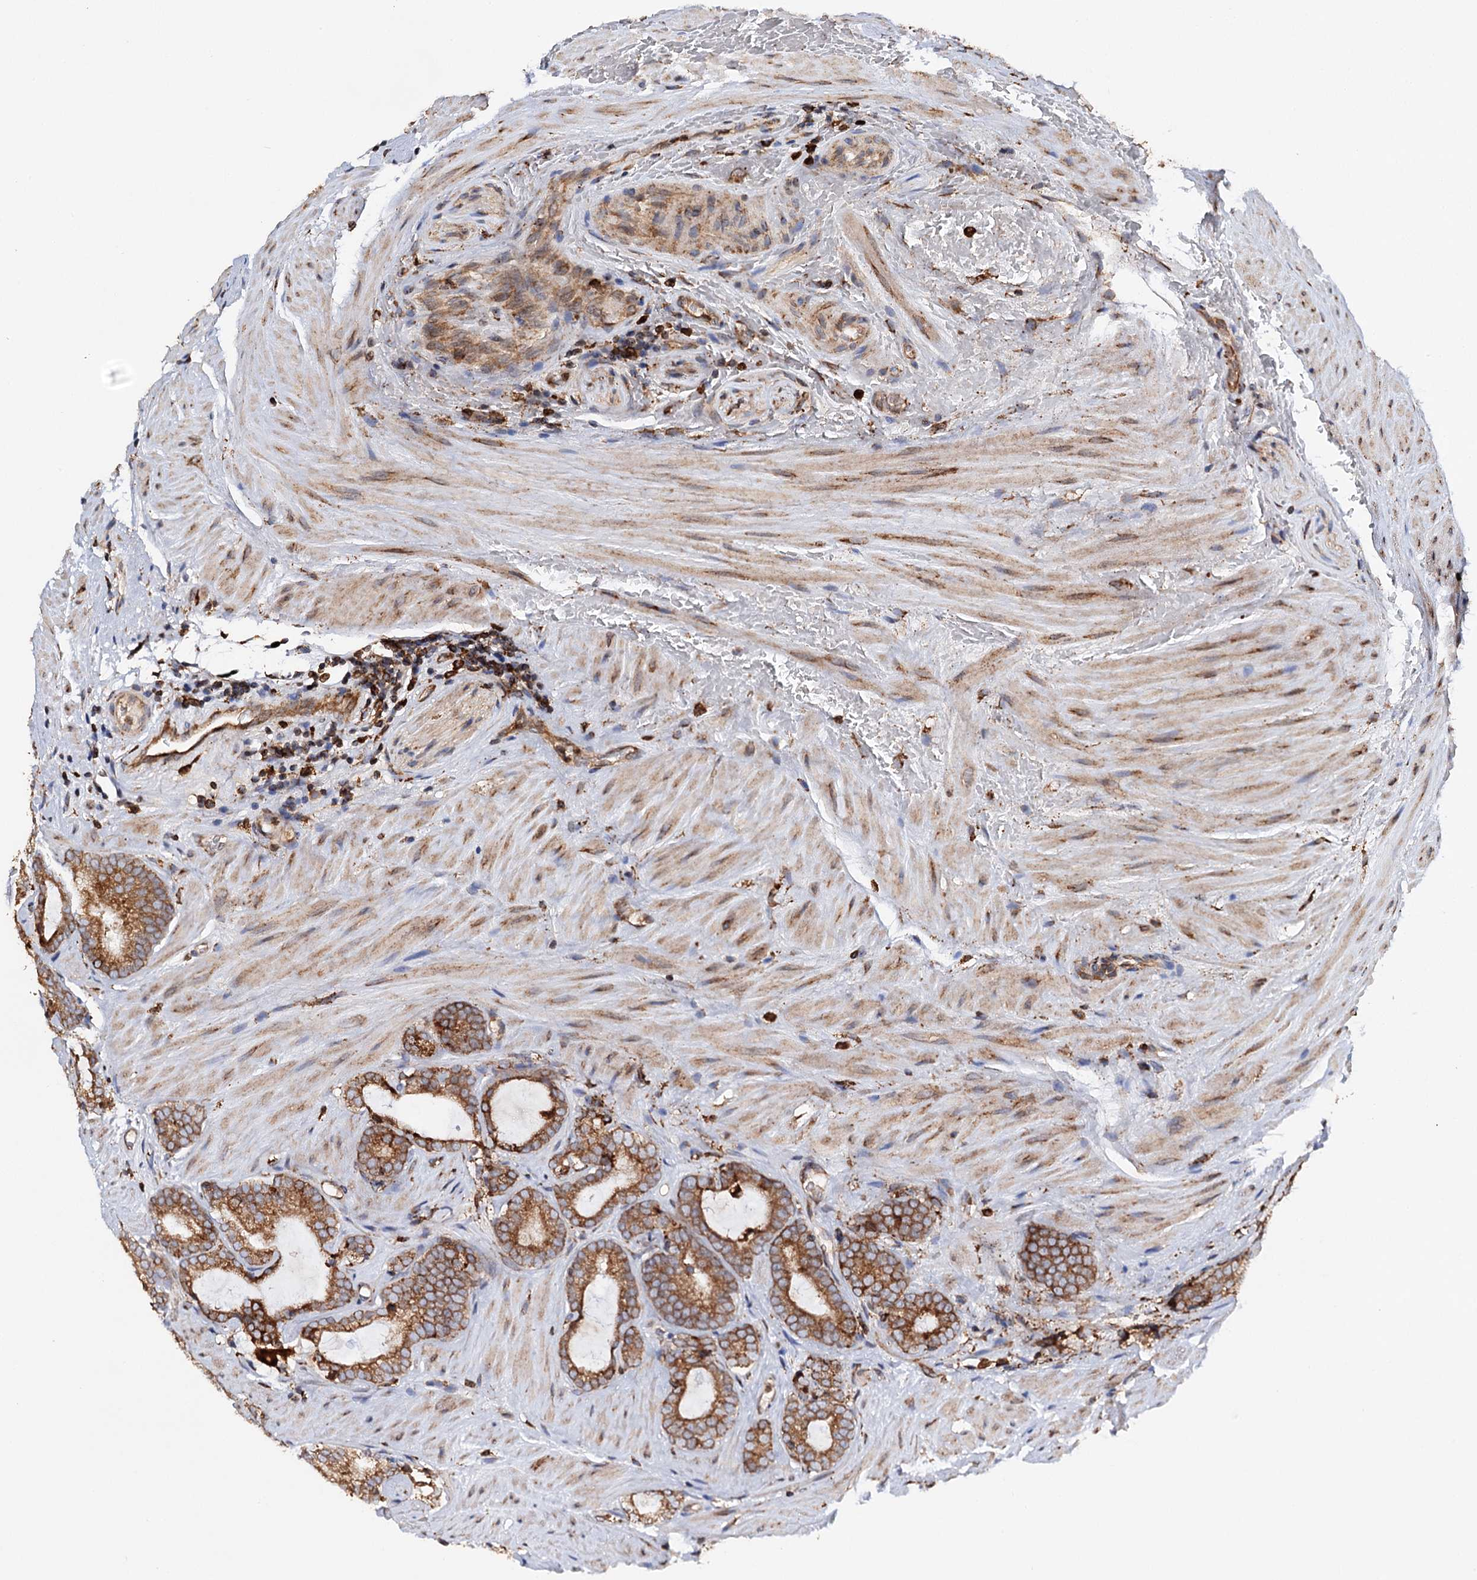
{"staining": {"intensity": "moderate", "quantity": ">75%", "location": "cytoplasmic/membranous"}, "tissue": "prostate cancer", "cell_type": "Tumor cells", "image_type": "cancer", "snomed": [{"axis": "morphology", "description": "Adenocarcinoma, High grade"}, {"axis": "topography", "description": "Prostate"}], "caption": "Tumor cells show moderate cytoplasmic/membranous expression in about >75% of cells in prostate high-grade adenocarcinoma.", "gene": "ERP29", "patient": {"sex": "male", "age": 63}}